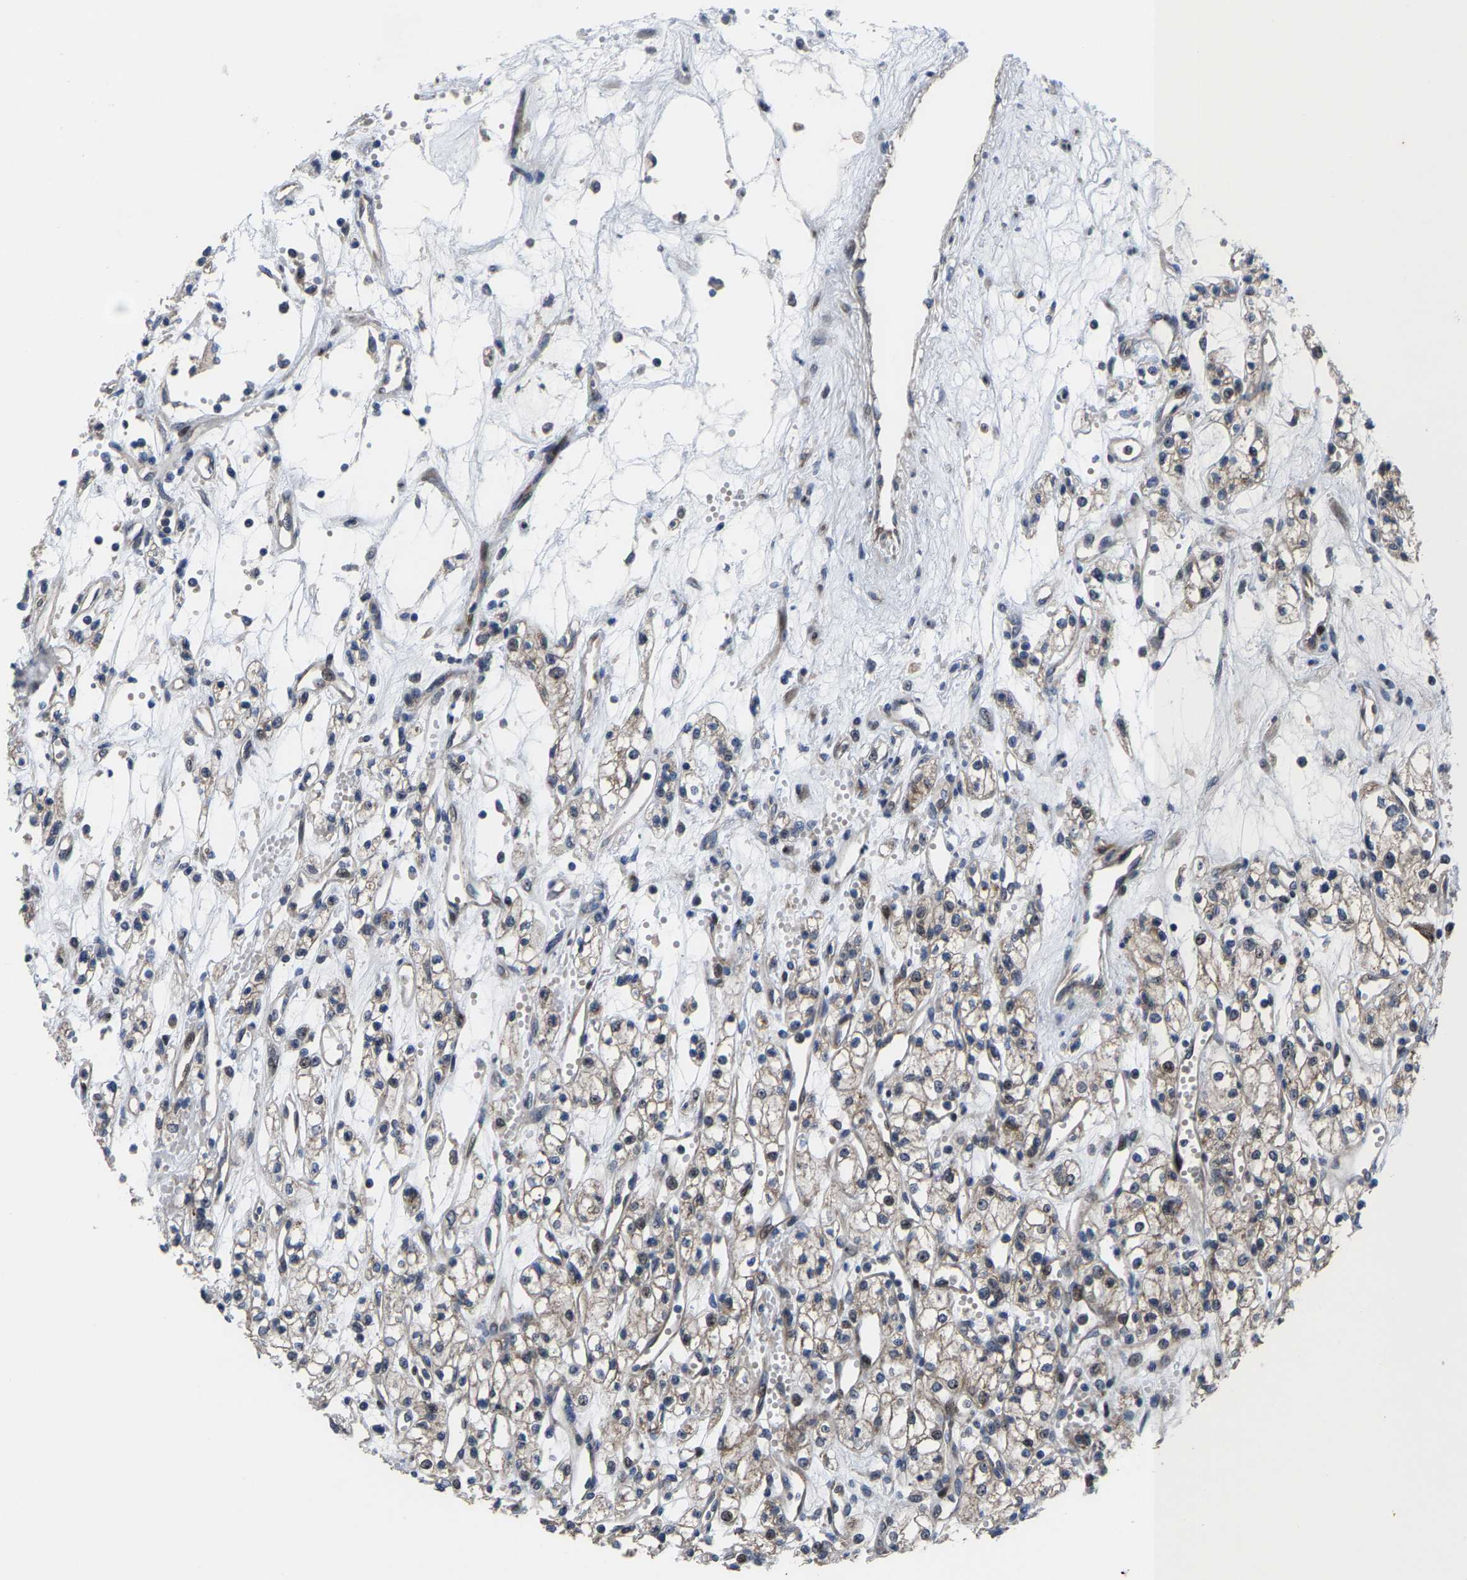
{"staining": {"intensity": "weak", "quantity": "<25%", "location": "cytoplasmic/membranous"}, "tissue": "renal cancer", "cell_type": "Tumor cells", "image_type": "cancer", "snomed": [{"axis": "morphology", "description": "Adenocarcinoma, NOS"}, {"axis": "topography", "description": "Kidney"}], "caption": "A high-resolution micrograph shows IHC staining of adenocarcinoma (renal), which displays no significant positivity in tumor cells.", "gene": "HAUS6", "patient": {"sex": "male", "age": 59}}